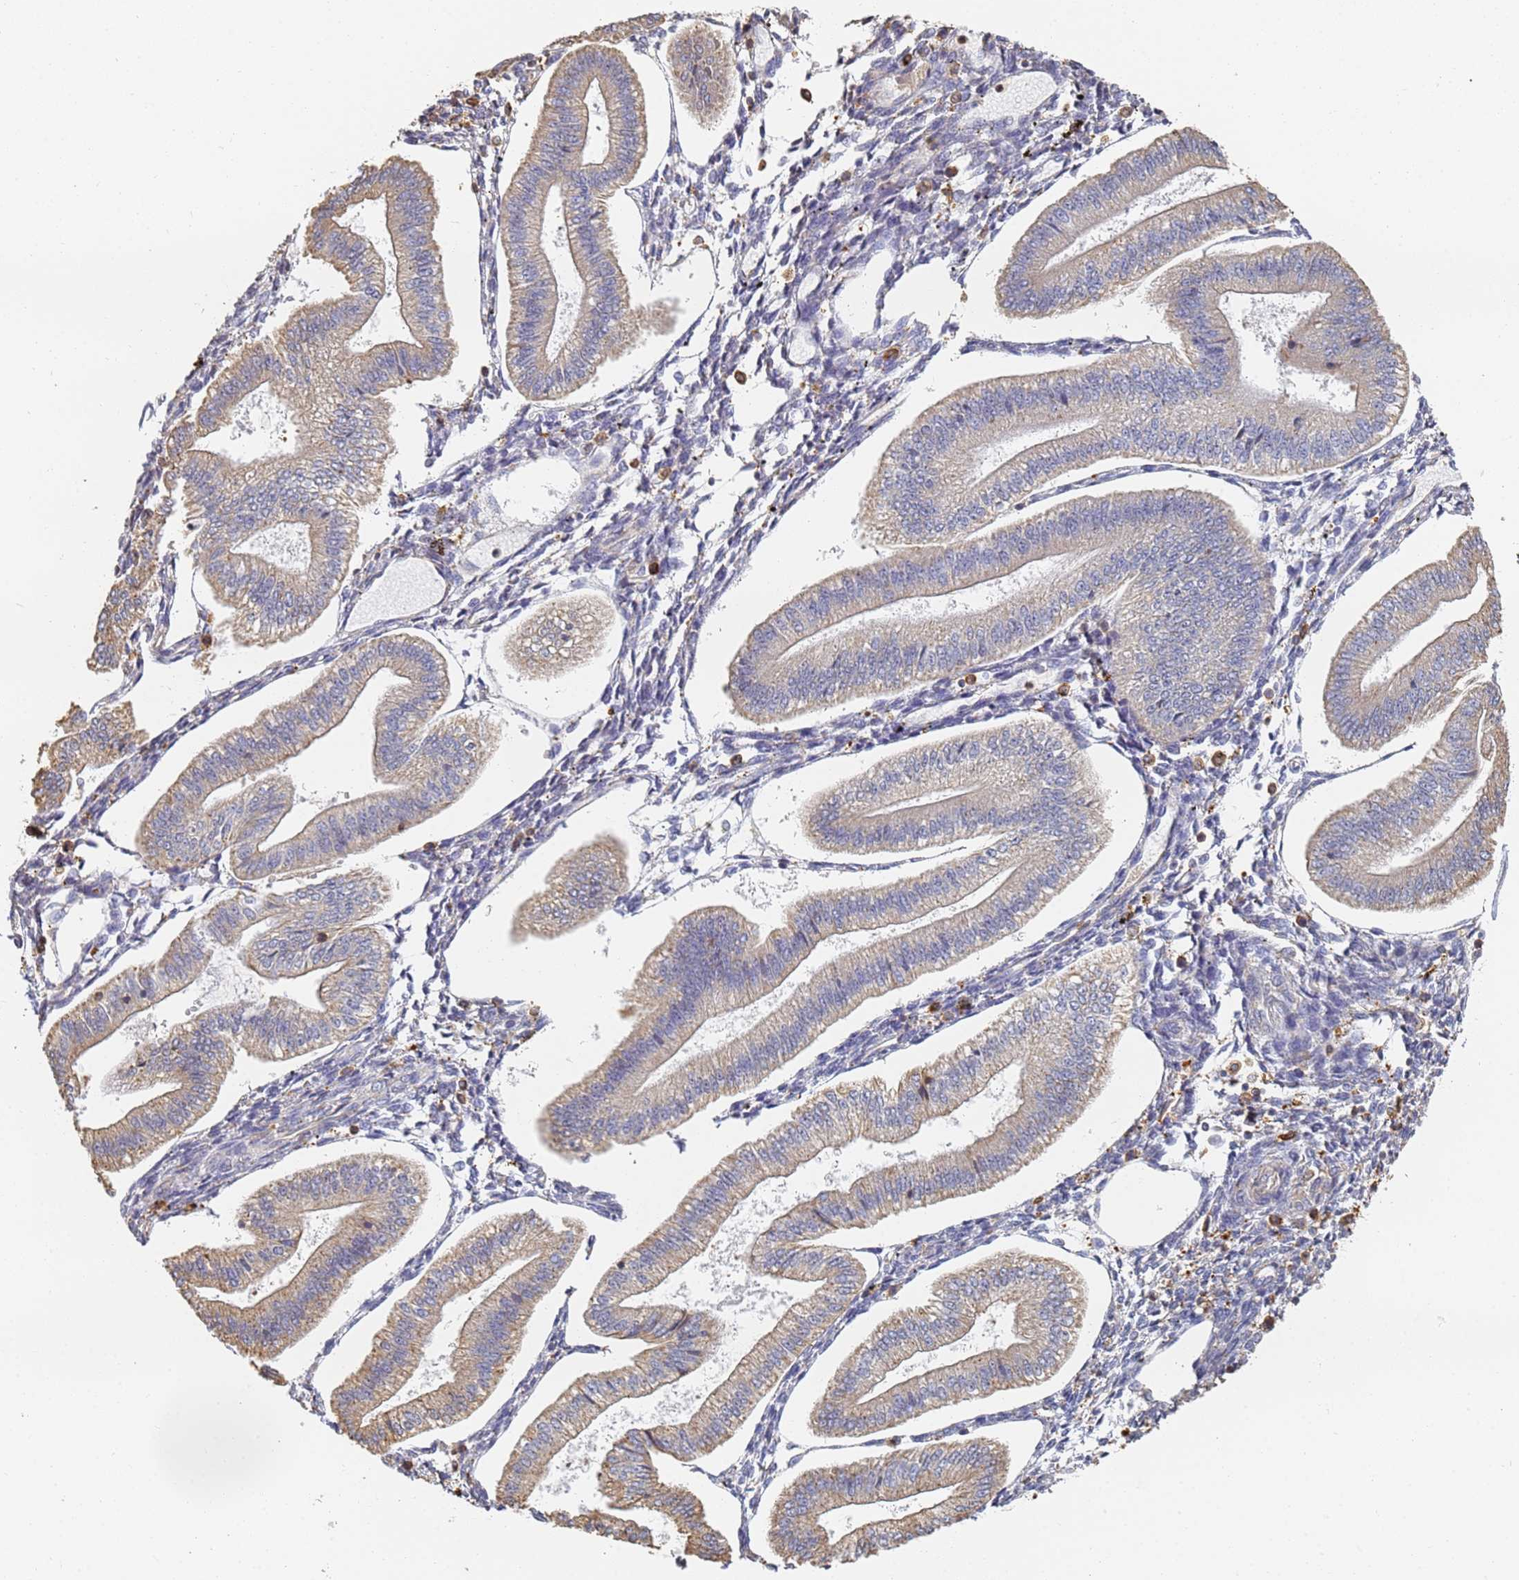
{"staining": {"intensity": "negative", "quantity": "none", "location": "none"}, "tissue": "endometrium", "cell_type": "Cells in endometrial stroma", "image_type": "normal", "snomed": [{"axis": "morphology", "description": "Normal tissue, NOS"}, {"axis": "topography", "description": "Endometrium"}], "caption": "Photomicrograph shows no protein positivity in cells in endometrial stroma of unremarkable endometrium.", "gene": "BIN2", "patient": {"sex": "female", "age": 34}}